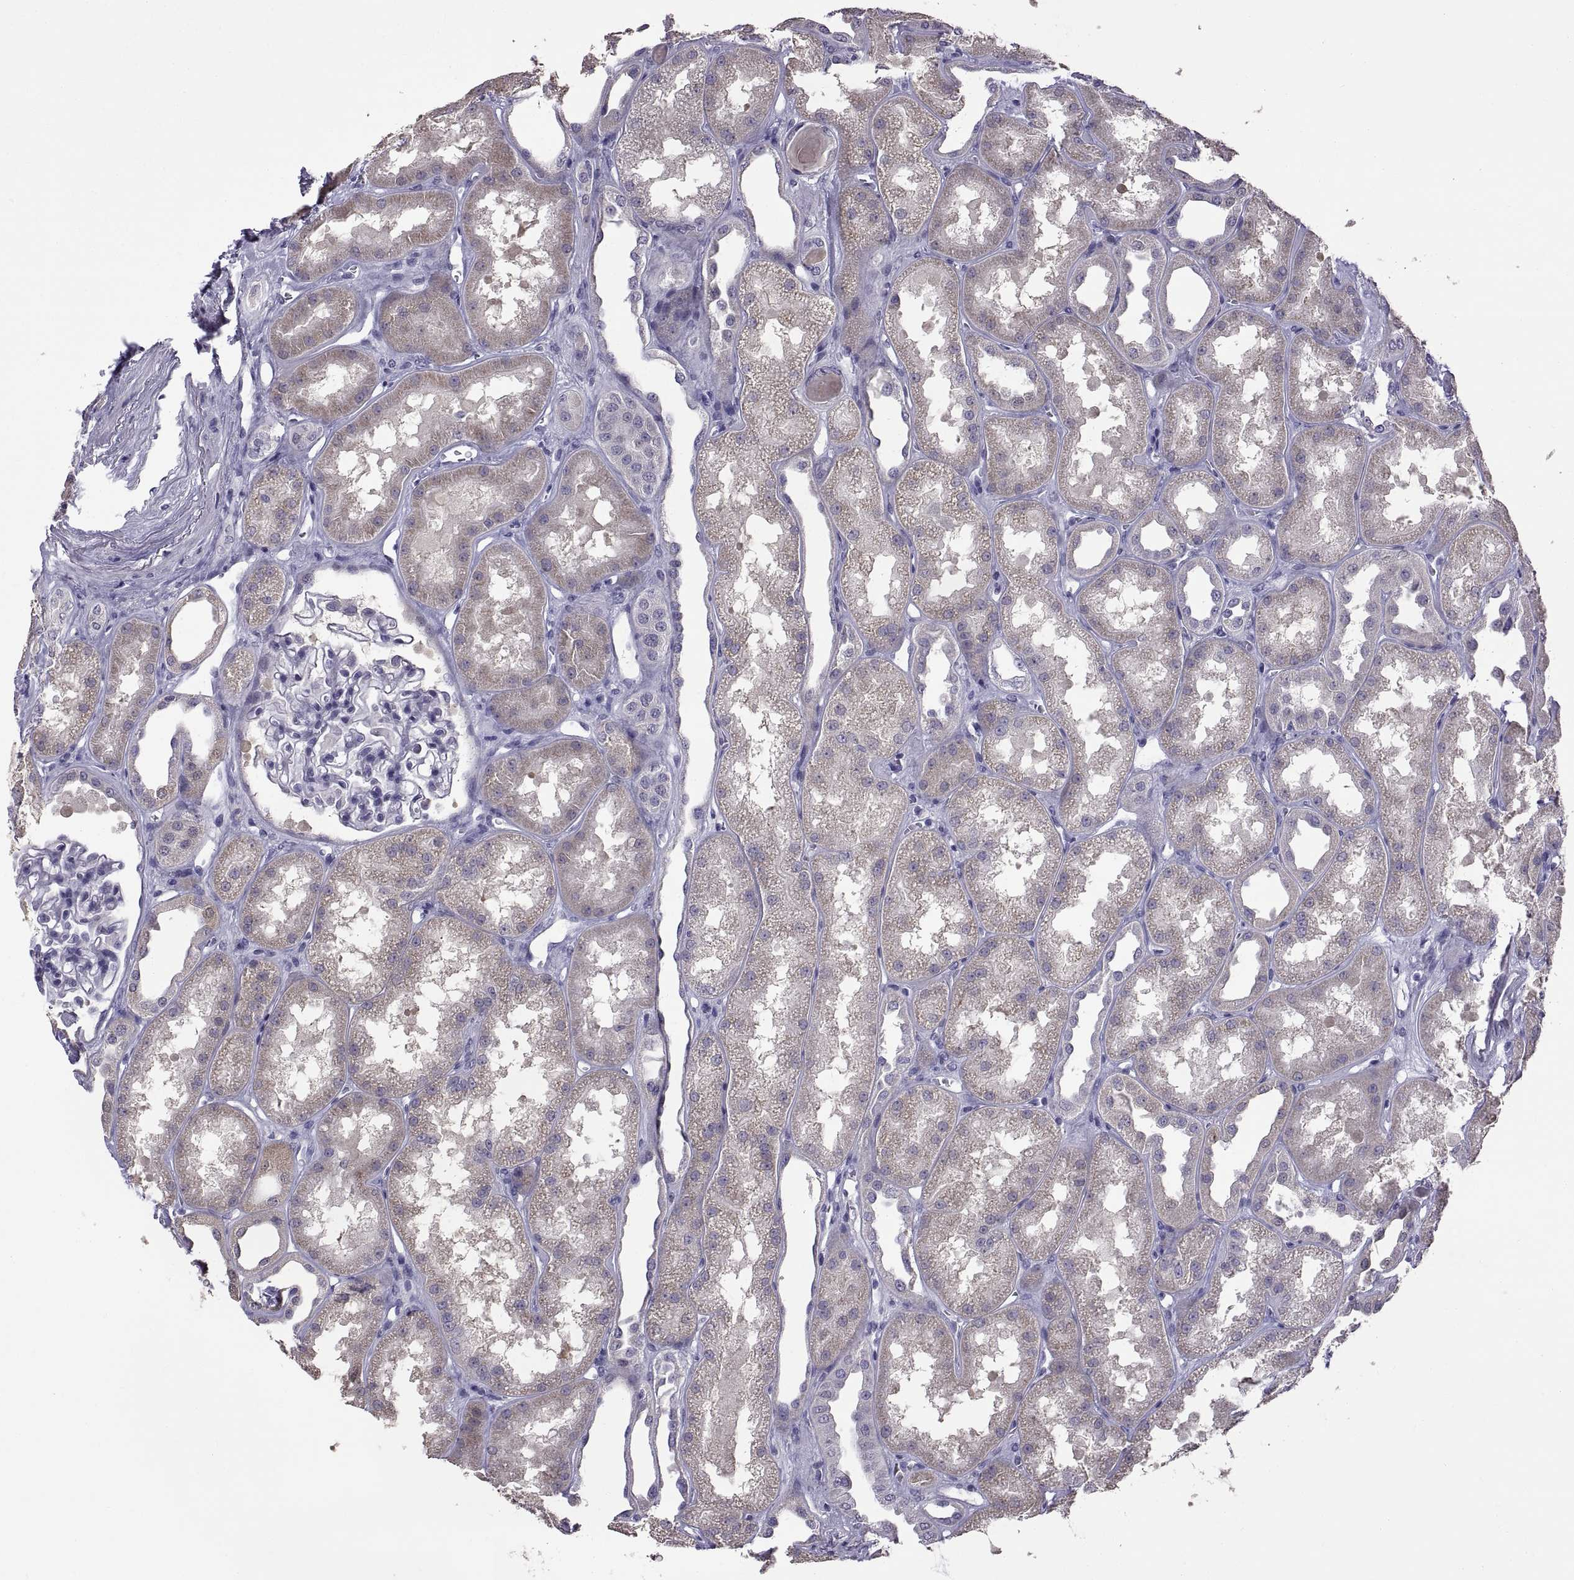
{"staining": {"intensity": "negative", "quantity": "none", "location": "none"}, "tissue": "kidney", "cell_type": "Cells in glomeruli", "image_type": "normal", "snomed": [{"axis": "morphology", "description": "Normal tissue, NOS"}, {"axis": "topography", "description": "Kidney"}], "caption": "Immunohistochemical staining of normal kidney displays no significant expression in cells in glomeruli.", "gene": "MAGEB18", "patient": {"sex": "male", "age": 61}}